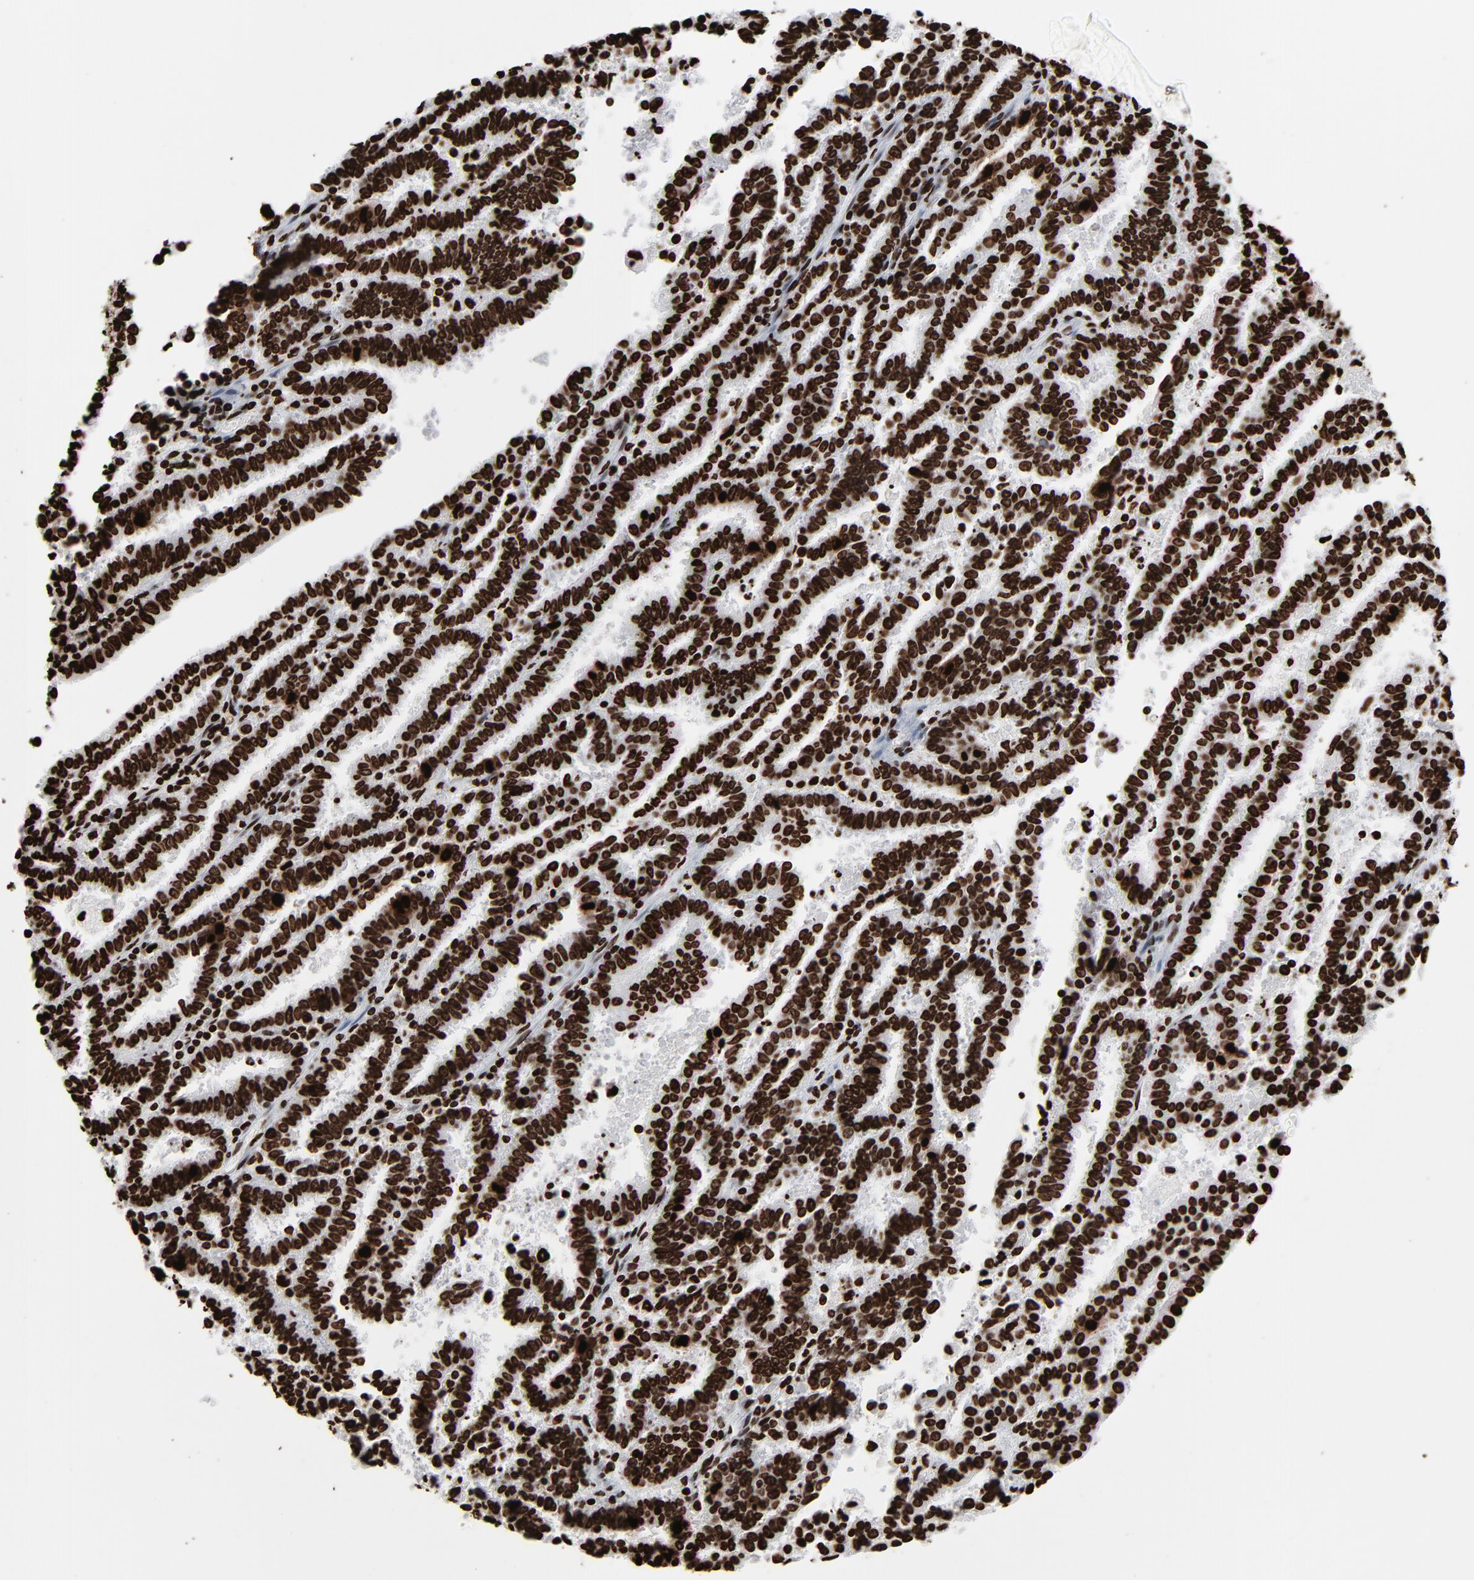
{"staining": {"intensity": "strong", "quantity": ">75%", "location": "nuclear"}, "tissue": "endometrial cancer", "cell_type": "Tumor cells", "image_type": "cancer", "snomed": [{"axis": "morphology", "description": "Adenocarcinoma, NOS"}, {"axis": "topography", "description": "Uterus"}], "caption": "About >75% of tumor cells in human endometrial adenocarcinoma exhibit strong nuclear protein staining as visualized by brown immunohistochemical staining.", "gene": "H3-4", "patient": {"sex": "female", "age": 83}}